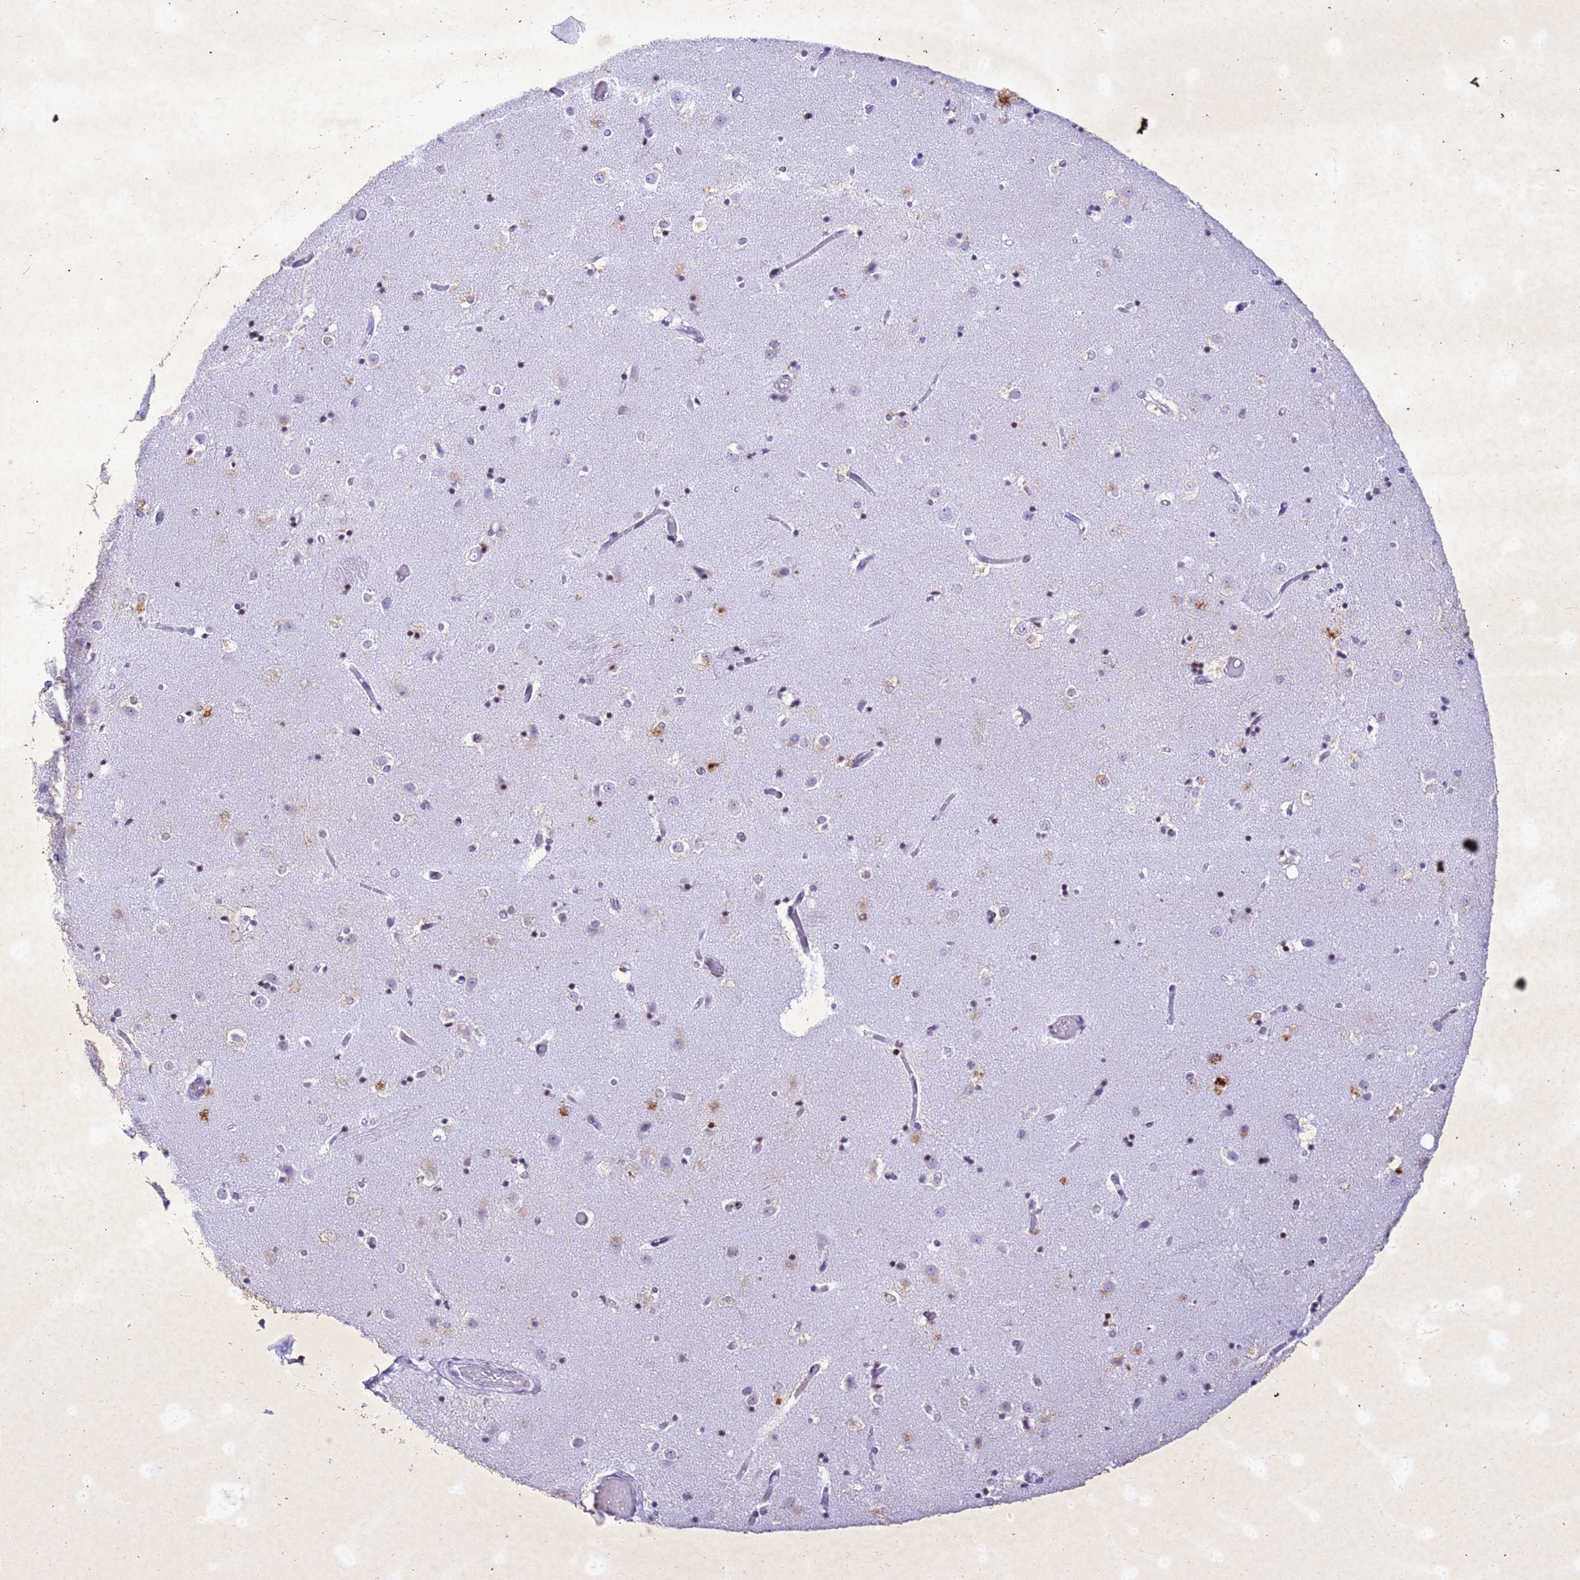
{"staining": {"intensity": "moderate", "quantity": "<25%", "location": "nuclear"}, "tissue": "caudate", "cell_type": "Glial cells", "image_type": "normal", "snomed": [{"axis": "morphology", "description": "Normal tissue, NOS"}, {"axis": "topography", "description": "Lateral ventricle wall"}], "caption": "The image shows immunohistochemical staining of normal caudate. There is moderate nuclear staining is appreciated in about <25% of glial cells.", "gene": "COPS9", "patient": {"sex": "female", "age": 52}}